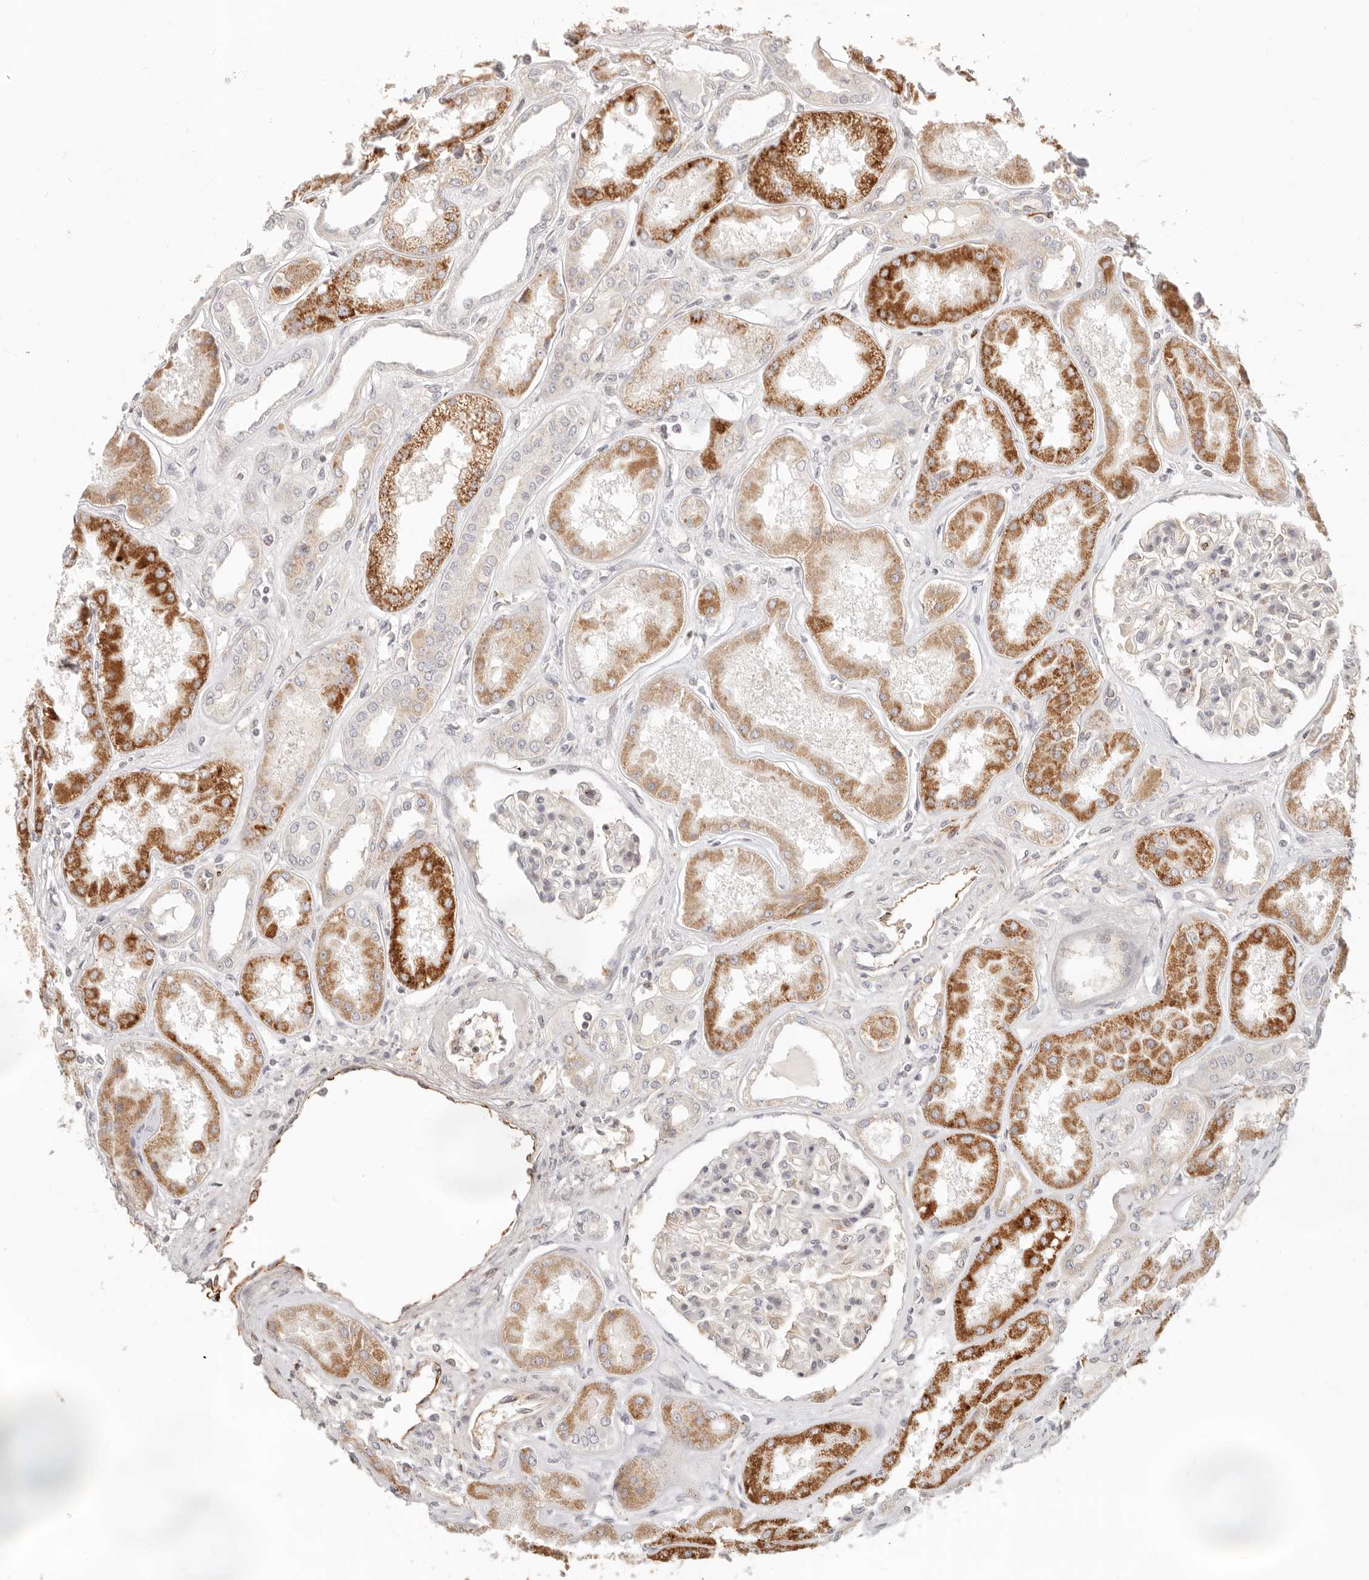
{"staining": {"intensity": "moderate", "quantity": "25%-75%", "location": "cytoplasmic/membranous"}, "tissue": "kidney", "cell_type": "Cells in glomeruli", "image_type": "normal", "snomed": [{"axis": "morphology", "description": "Normal tissue, NOS"}, {"axis": "topography", "description": "Kidney"}], "caption": "Unremarkable kidney displays moderate cytoplasmic/membranous positivity in approximately 25%-75% of cells in glomeruli, visualized by immunohistochemistry.", "gene": "SASS6", "patient": {"sex": "female", "age": 56}}